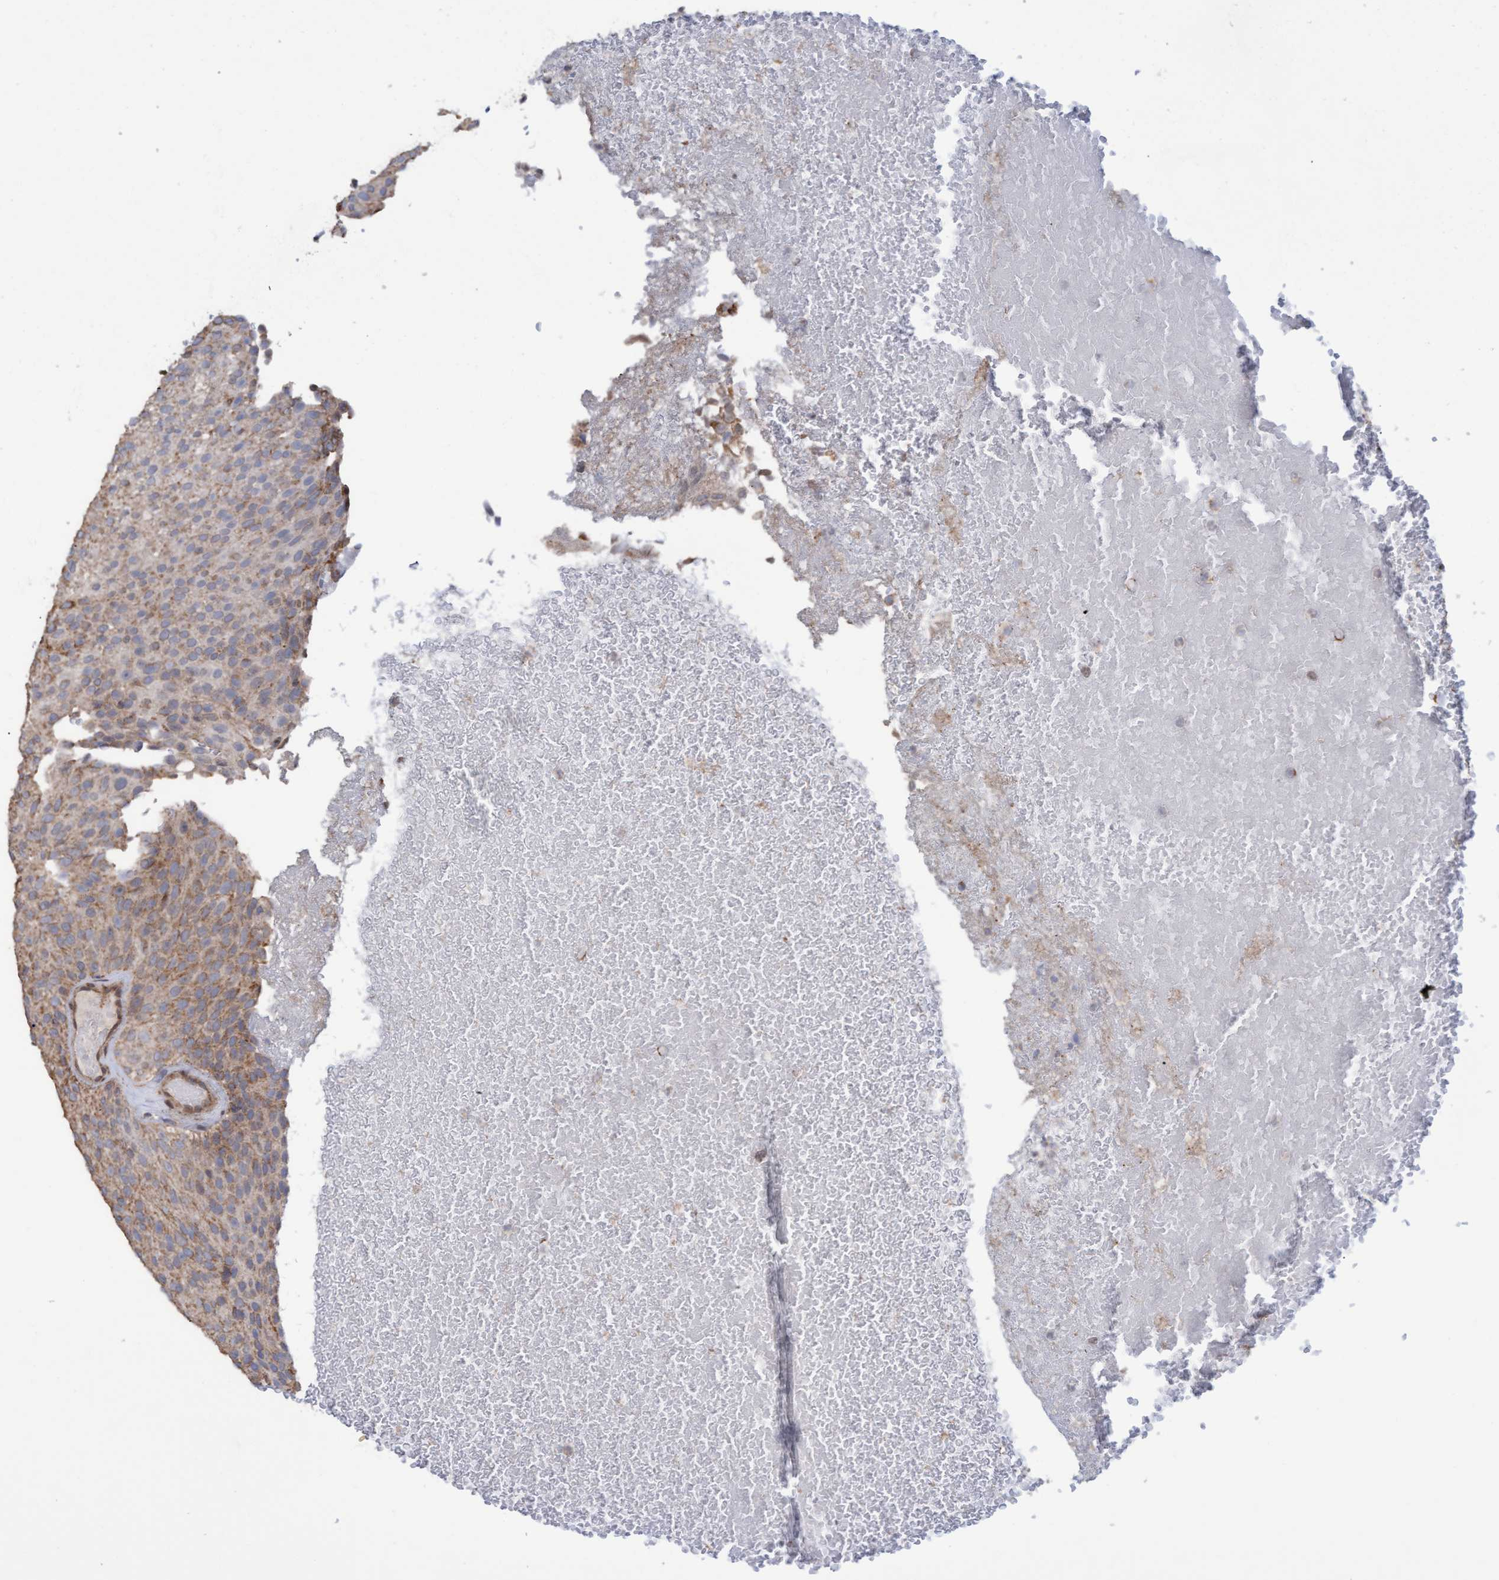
{"staining": {"intensity": "weak", "quantity": ">75%", "location": "cytoplasmic/membranous"}, "tissue": "urothelial cancer", "cell_type": "Tumor cells", "image_type": "cancer", "snomed": [{"axis": "morphology", "description": "Urothelial carcinoma, Low grade"}, {"axis": "topography", "description": "Urinary bladder"}], "caption": "Tumor cells demonstrate low levels of weak cytoplasmic/membranous staining in about >75% of cells in urothelial cancer.", "gene": "MGLL", "patient": {"sex": "male", "age": 78}}